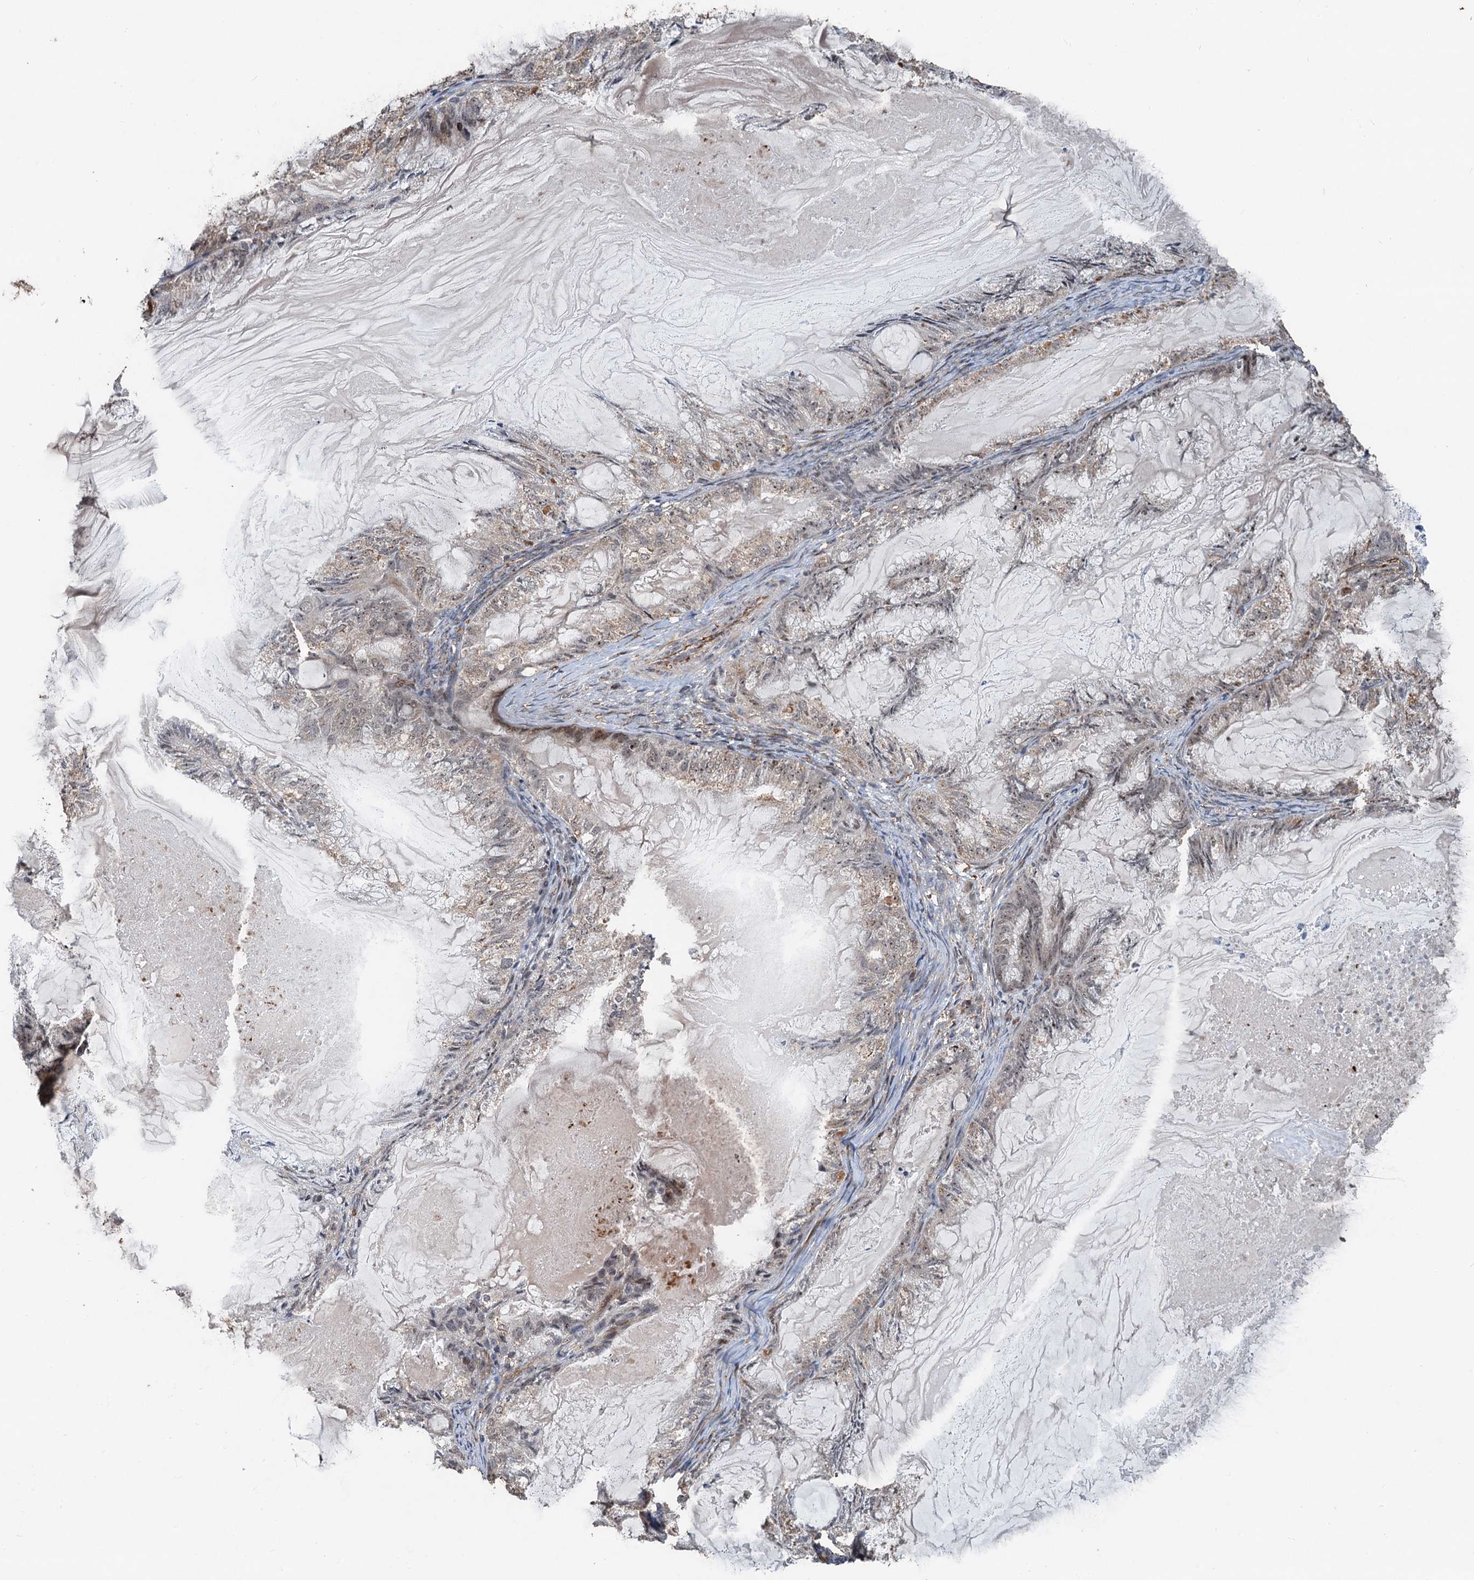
{"staining": {"intensity": "negative", "quantity": "none", "location": "none"}, "tissue": "endometrial cancer", "cell_type": "Tumor cells", "image_type": "cancer", "snomed": [{"axis": "morphology", "description": "Adenocarcinoma, NOS"}, {"axis": "topography", "description": "Endometrium"}], "caption": "Immunohistochemistry of human adenocarcinoma (endometrial) reveals no staining in tumor cells.", "gene": "TMA16", "patient": {"sex": "female", "age": 86}}